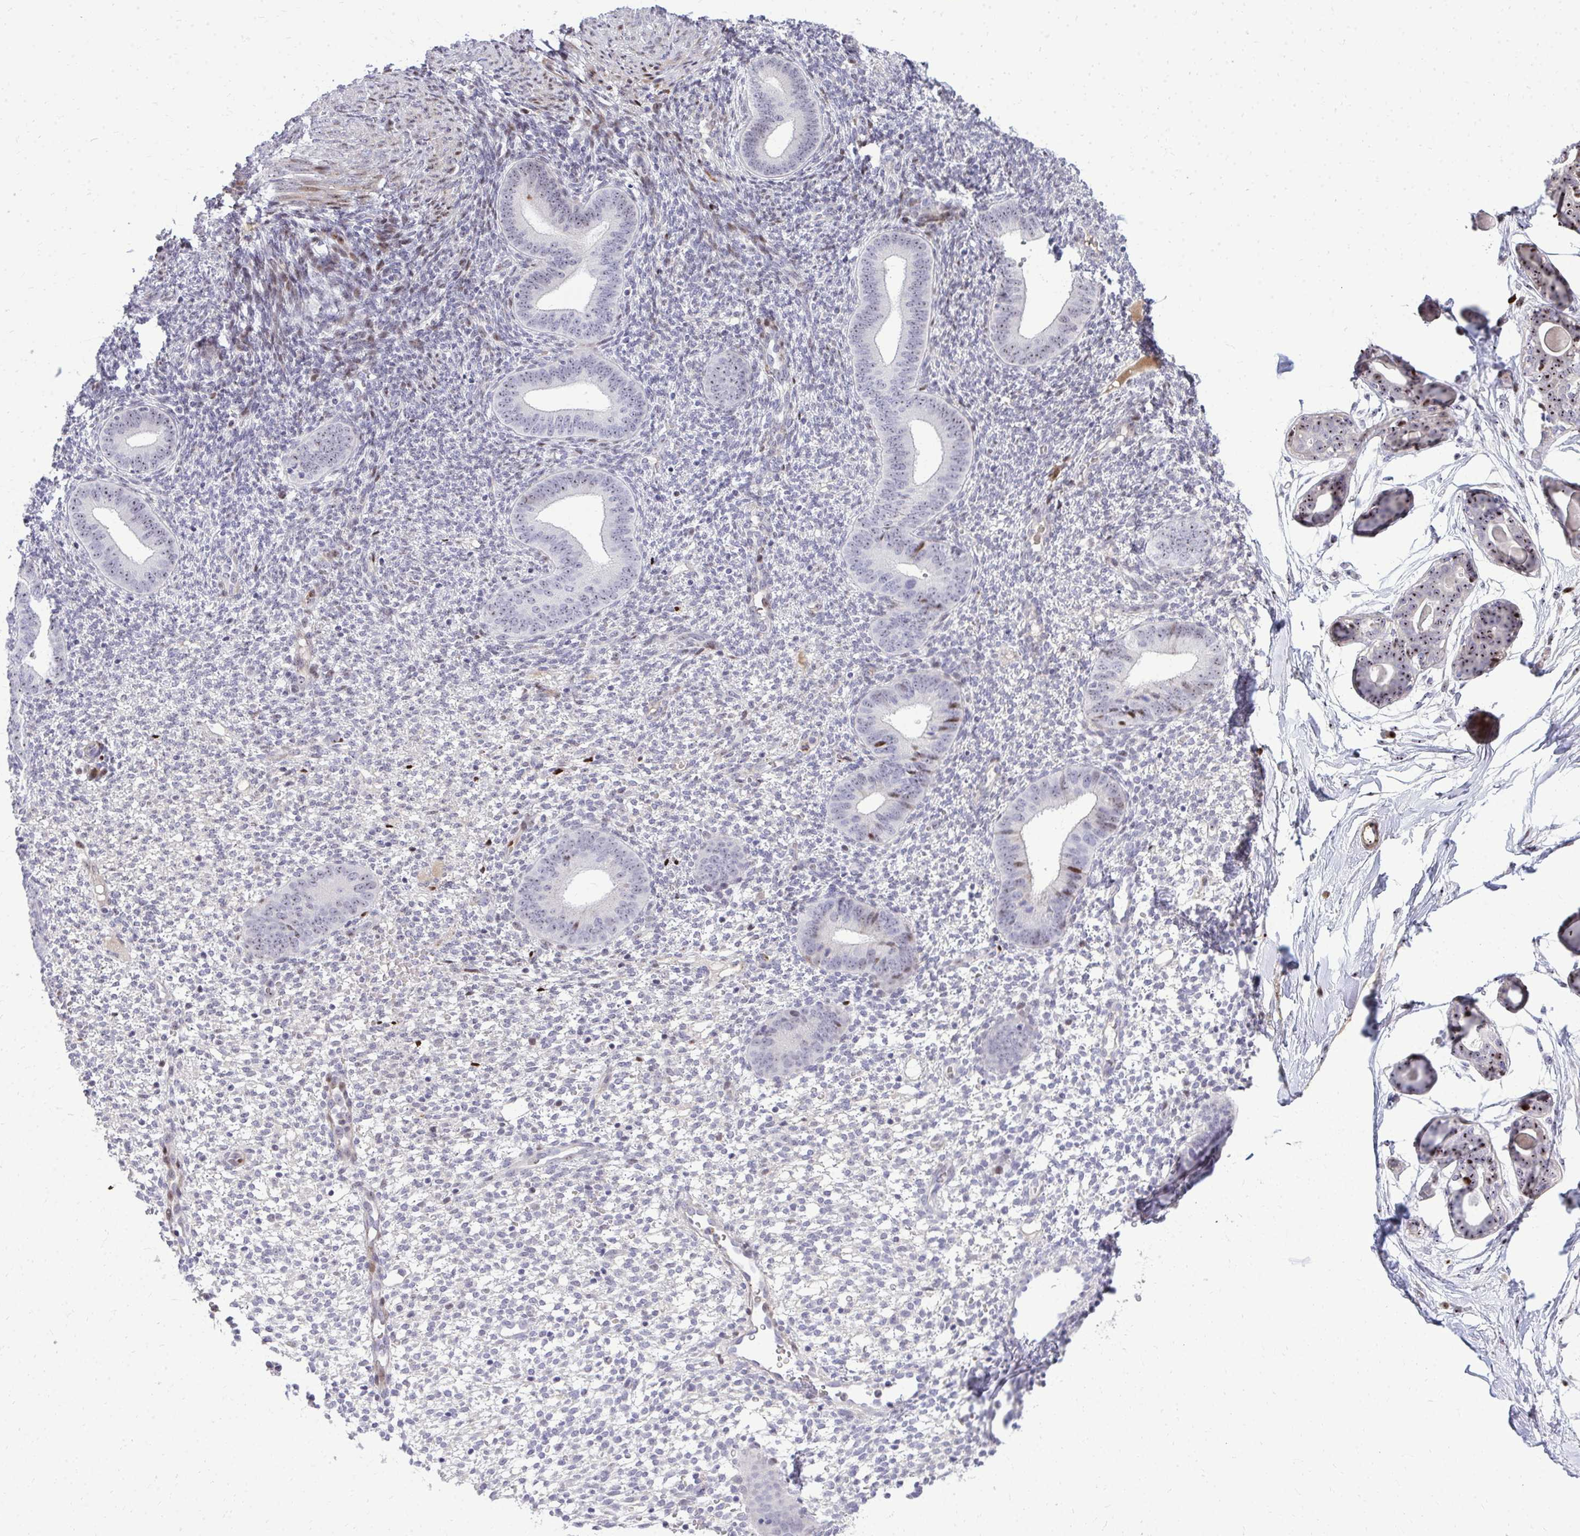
{"staining": {"intensity": "negative", "quantity": "none", "location": "none"}, "tissue": "endometrium", "cell_type": "Cells in endometrial stroma", "image_type": "normal", "snomed": [{"axis": "morphology", "description": "Normal tissue, NOS"}, {"axis": "topography", "description": "Endometrium"}], "caption": "The photomicrograph shows no staining of cells in endometrial stroma in benign endometrium.", "gene": "DLX4", "patient": {"sex": "female", "age": 40}}